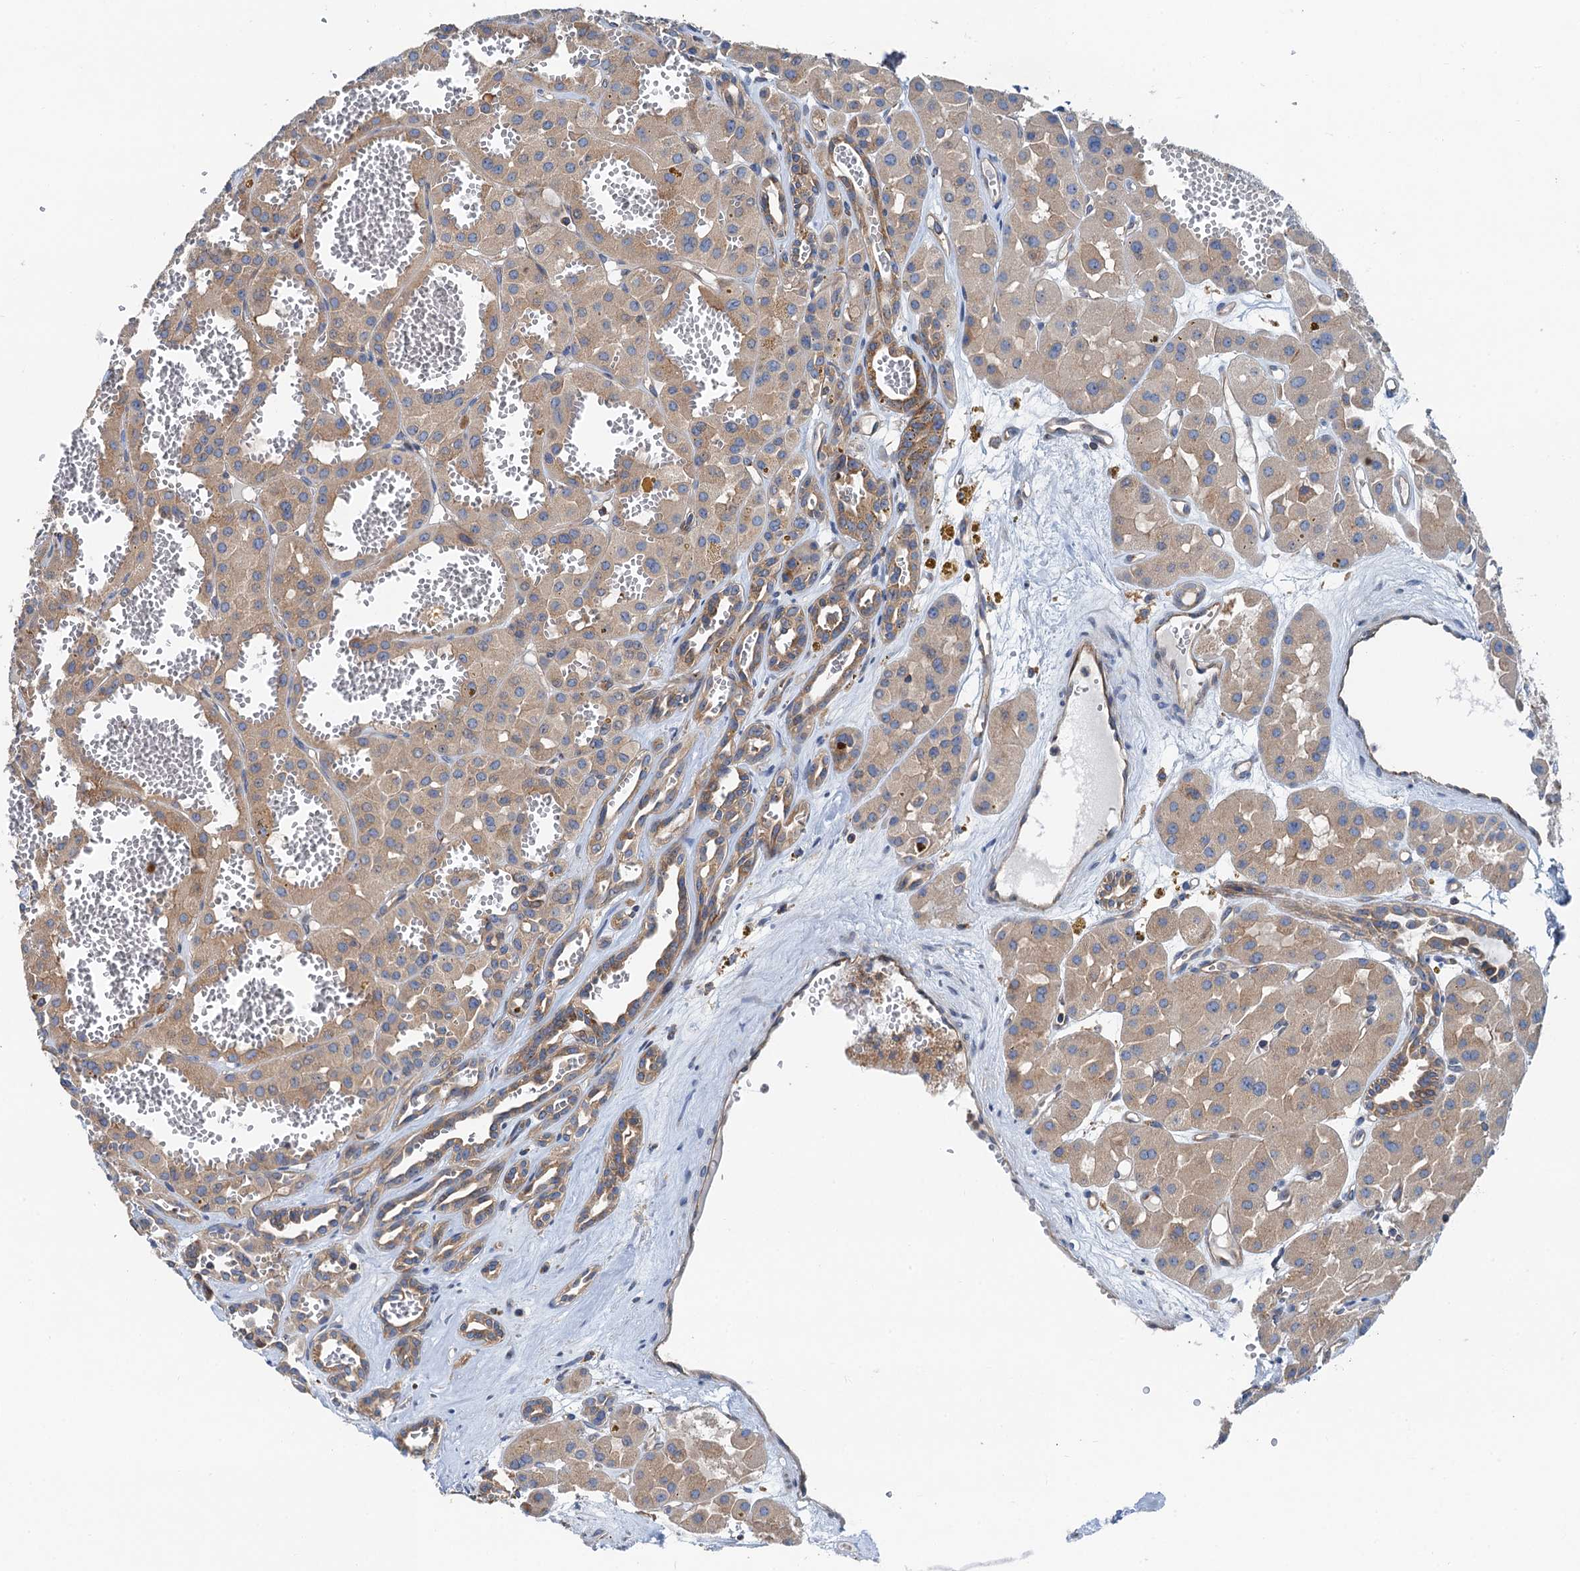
{"staining": {"intensity": "weak", "quantity": ">75%", "location": "cytoplasmic/membranous"}, "tissue": "renal cancer", "cell_type": "Tumor cells", "image_type": "cancer", "snomed": [{"axis": "morphology", "description": "Carcinoma, NOS"}, {"axis": "topography", "description": "Kidney"}], "caption": "Renal cancer (carcinoma) was stained to show a protein in brown. There is low levels of weak cytoplasmic/membranous staining in approximately >75% of tumor cells.", "gene": "ANKRD26", "patient": {"sex": "female", "age": 75}}